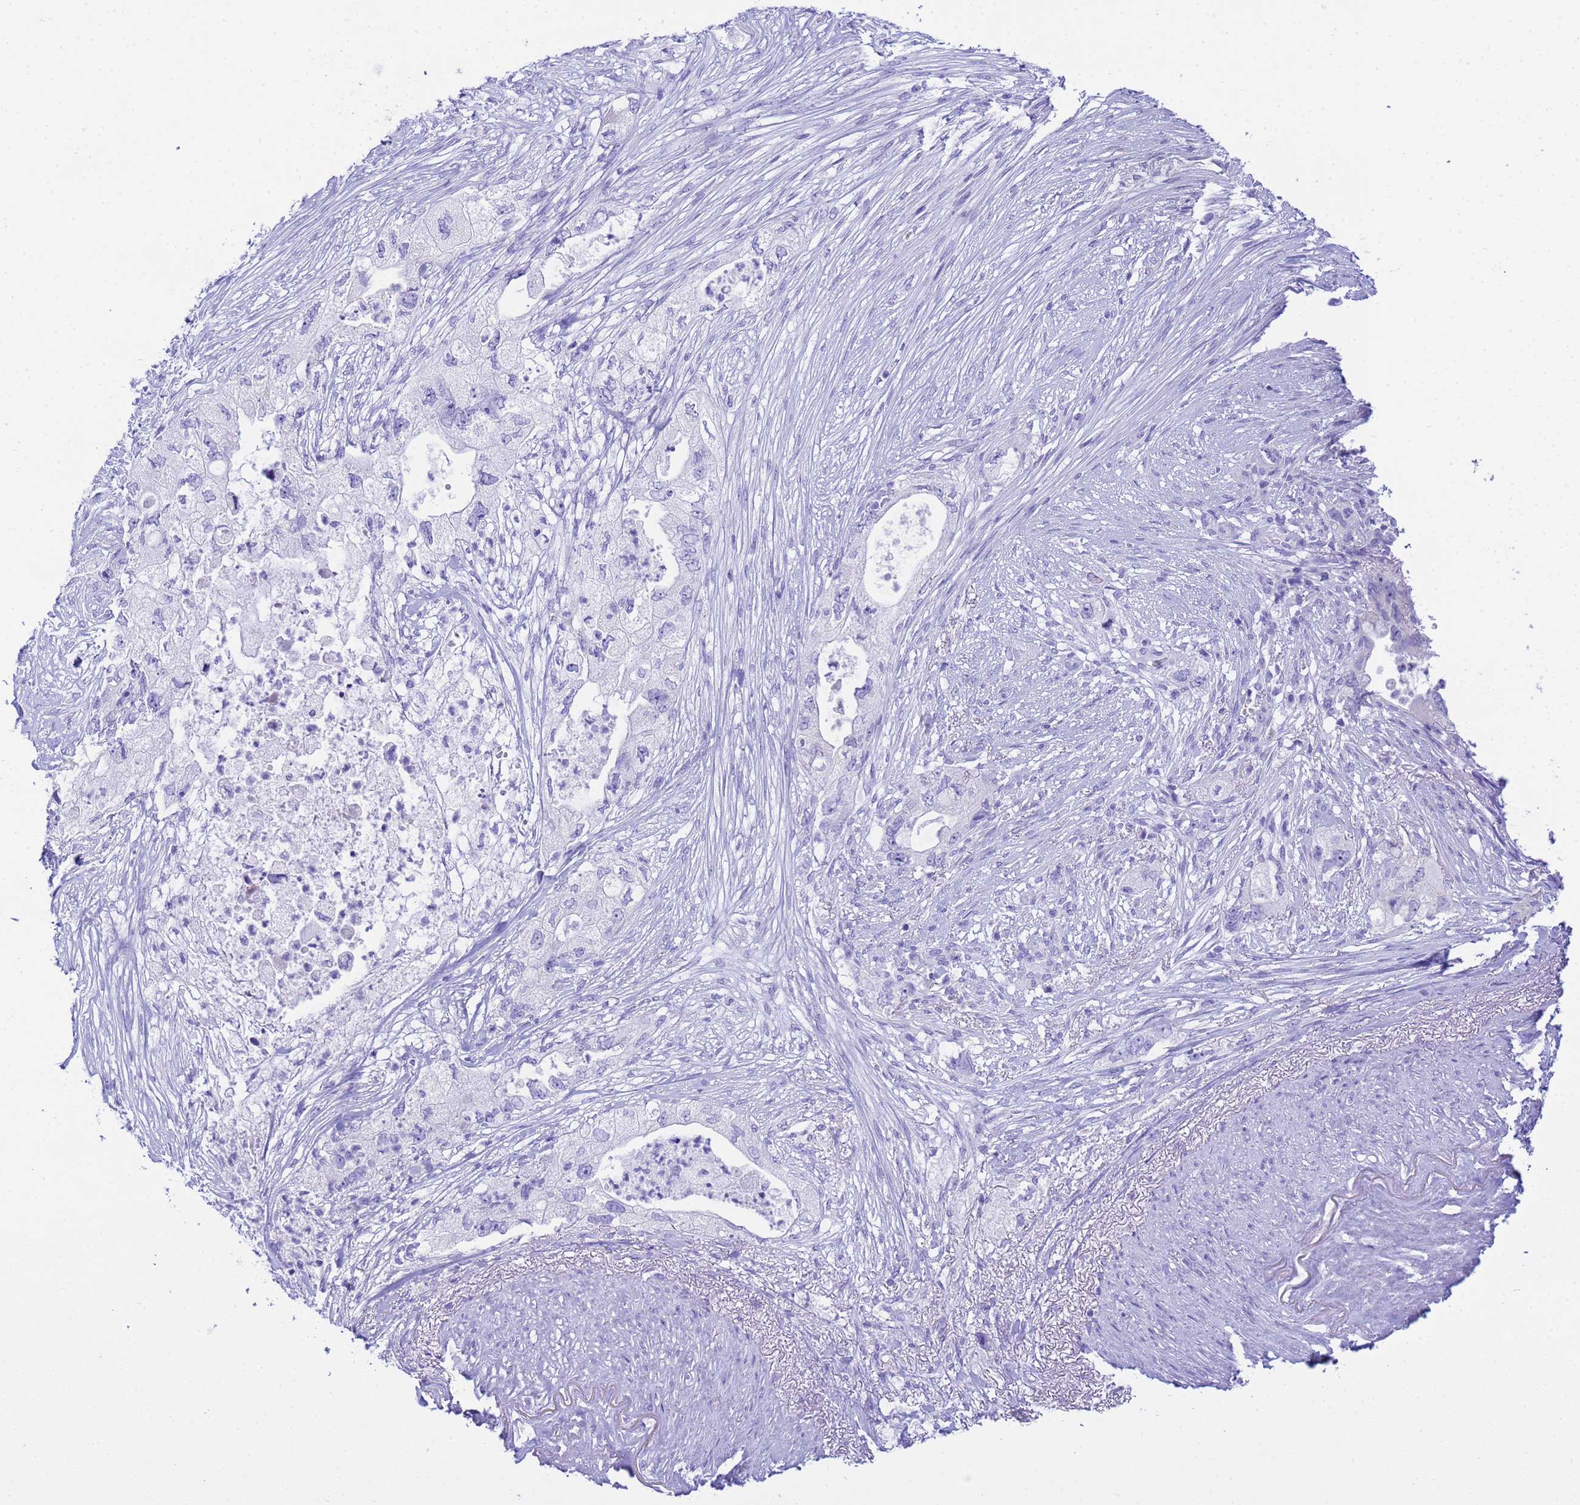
{"staining": {"intensity": "negative", "quantity": "none", "location": "none"}, "tissue": "pancreatic cancer", "cell_type": "Tumor cells", "image_type": "cancer", "snomed": [{"axis": "morphology", "description": "Adenocarcinoma, NOS"}, {"axis": "topography", "description": "Pancreas"}], "caption": "Tumor cells show no significant staining in pancreatic adenocarcinoma.", "gene": "AQP12A", "patient": {"sex": "female", "age": 73}}